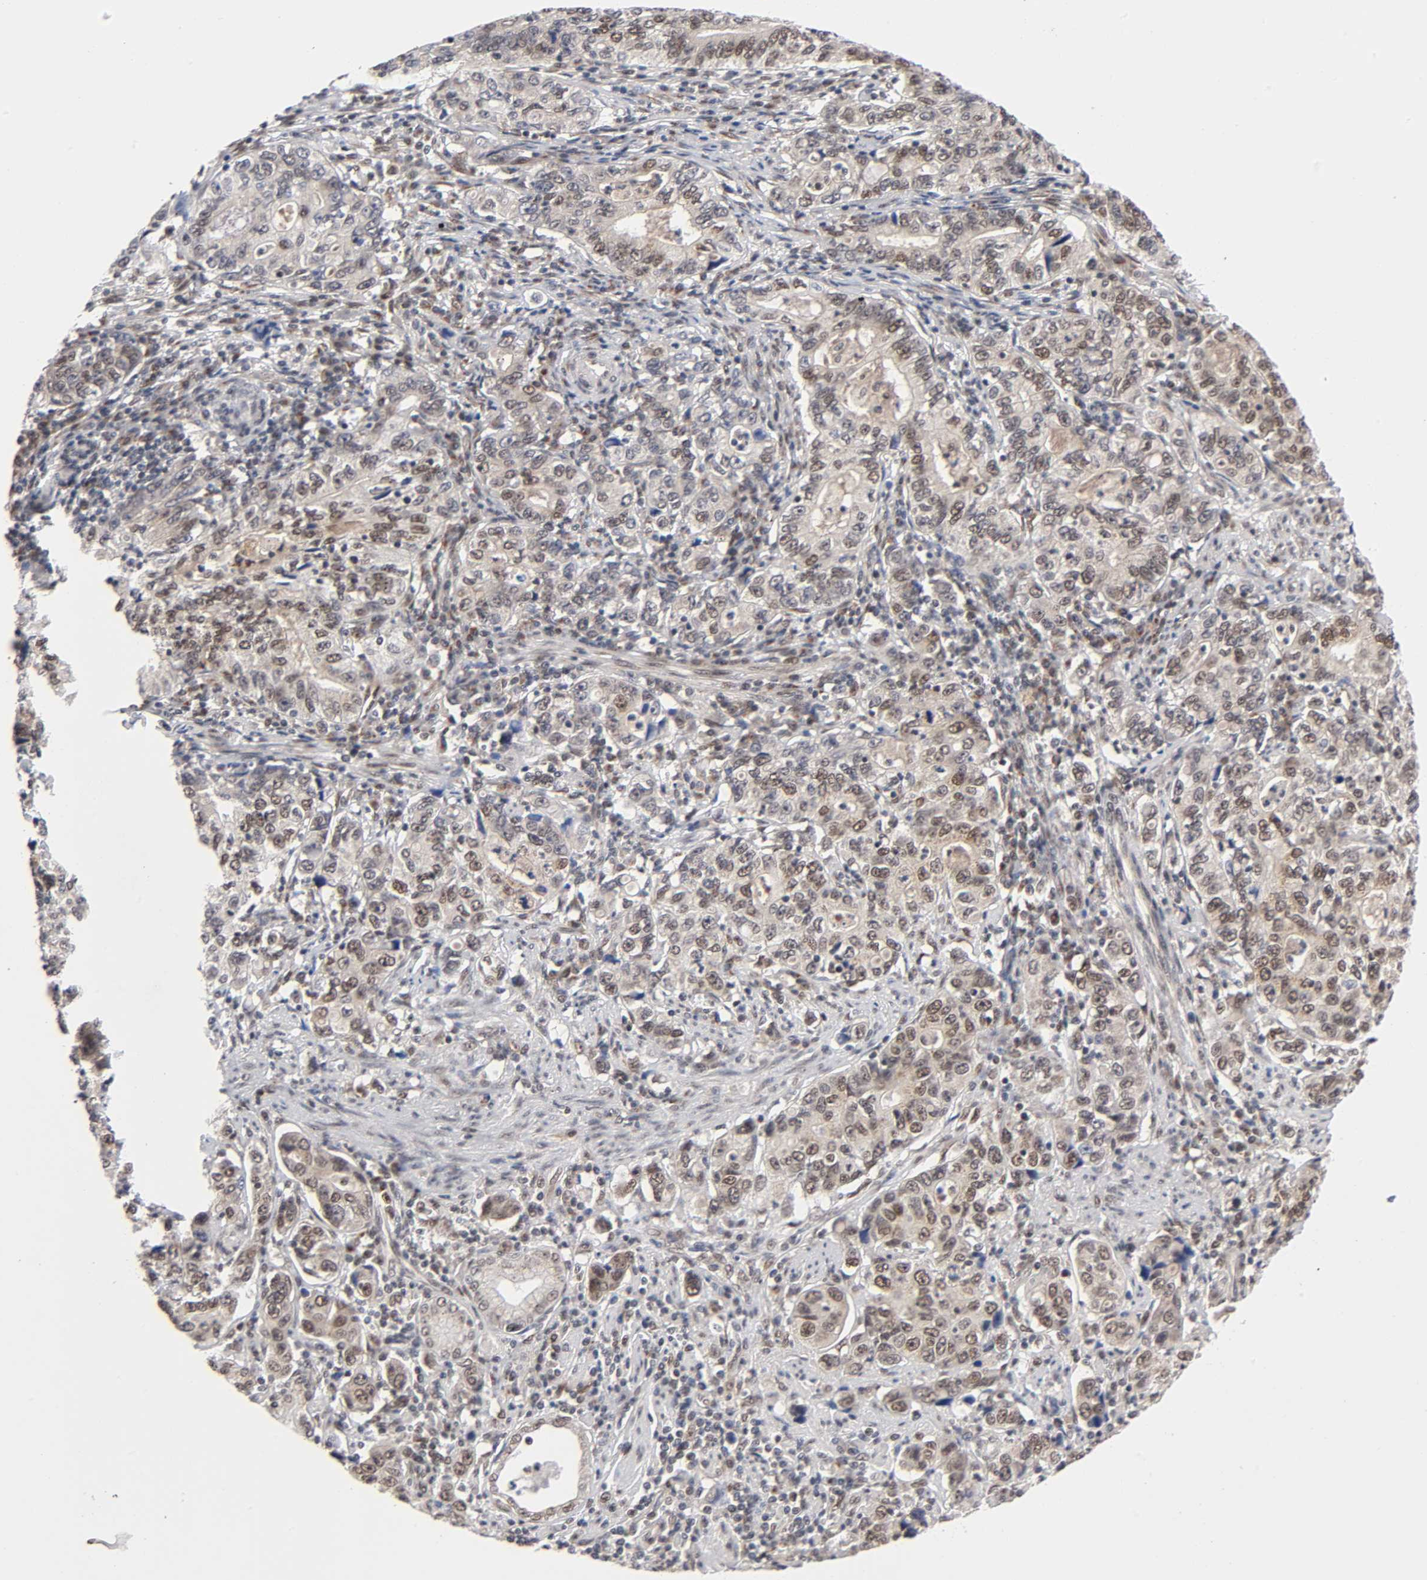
{"staining": {"intensity": "moderate", "quantity": "25%-75%", "location": "cytoplasmic/membranous,nuclear"}, "tissue": "stomach cancer", "cell_type": "Tumor cells", "image_type": "cancer", "snomed": [{"axis": "morphology", "description": "Adenocarcinoma, NOS"}, {"axis": "topography", "description": "Stomach, lower"}], "caption": "This image reveals immunohistochemistry staining of stomach adenocarcinoma, with medium moderate cytoplasmic/membranous and nuclear staining in about 25%-75% of tumor cells.", "gene": "EP300", "patient": {"sex": "female", "age": 72}}